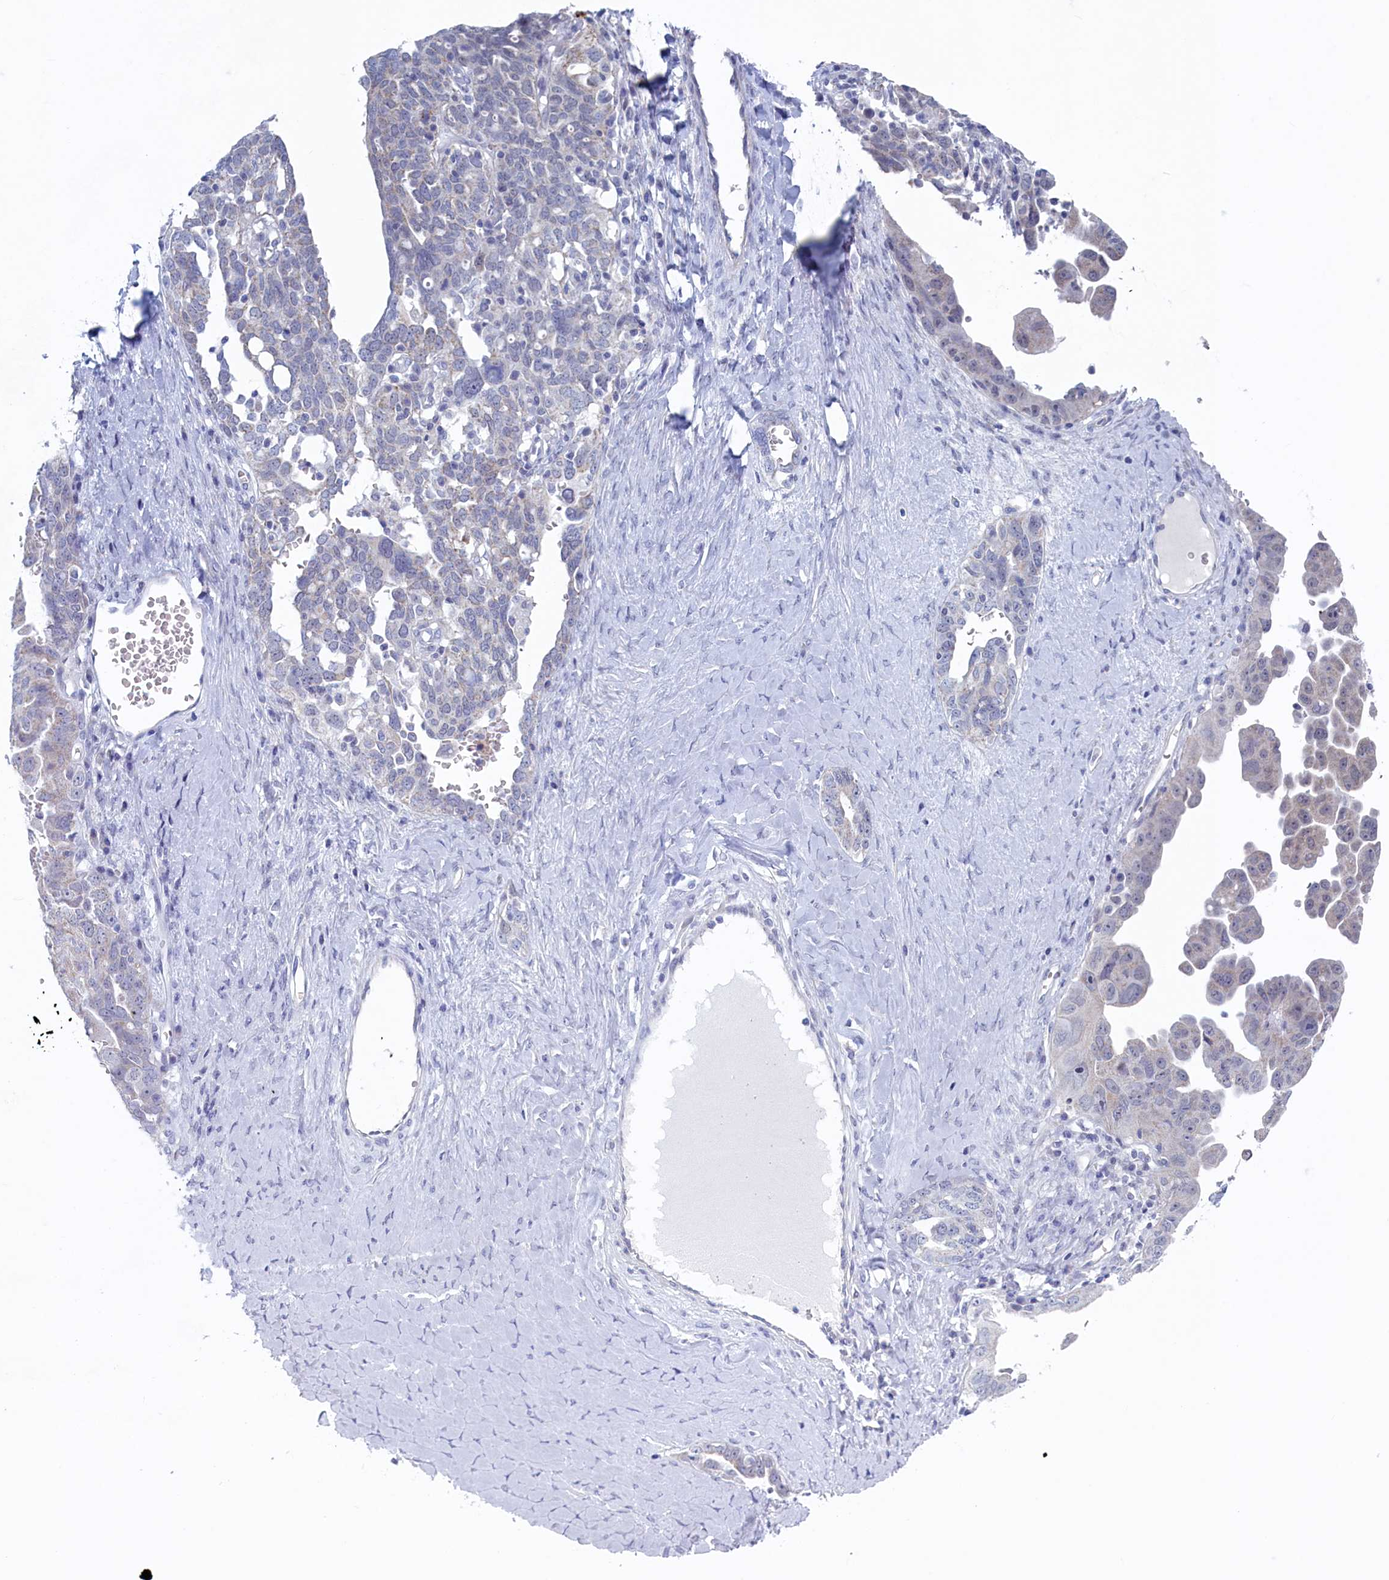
{"staining": {"intensity": "negative", "quantity": "none", "location": "none"}, "tissue": "ovarian cancer", "cell_type": "Tumor cells", "image_type": "cancer", "snomed": [{"axis": "morphology", "description": "Carcinoma, endometroid"}, {"axis": "topography", "description": "Ovary"}], "caption": "This histopathology image is of ovarian endometroid carcinoma stained with immunohistochemistry (IHC) to label a protein in brown with the nuclei are counter-stained blue. There is no positivity in tumor cells.", "gene": "WDR76", "patient": {"sex": "female", "age": 62}}